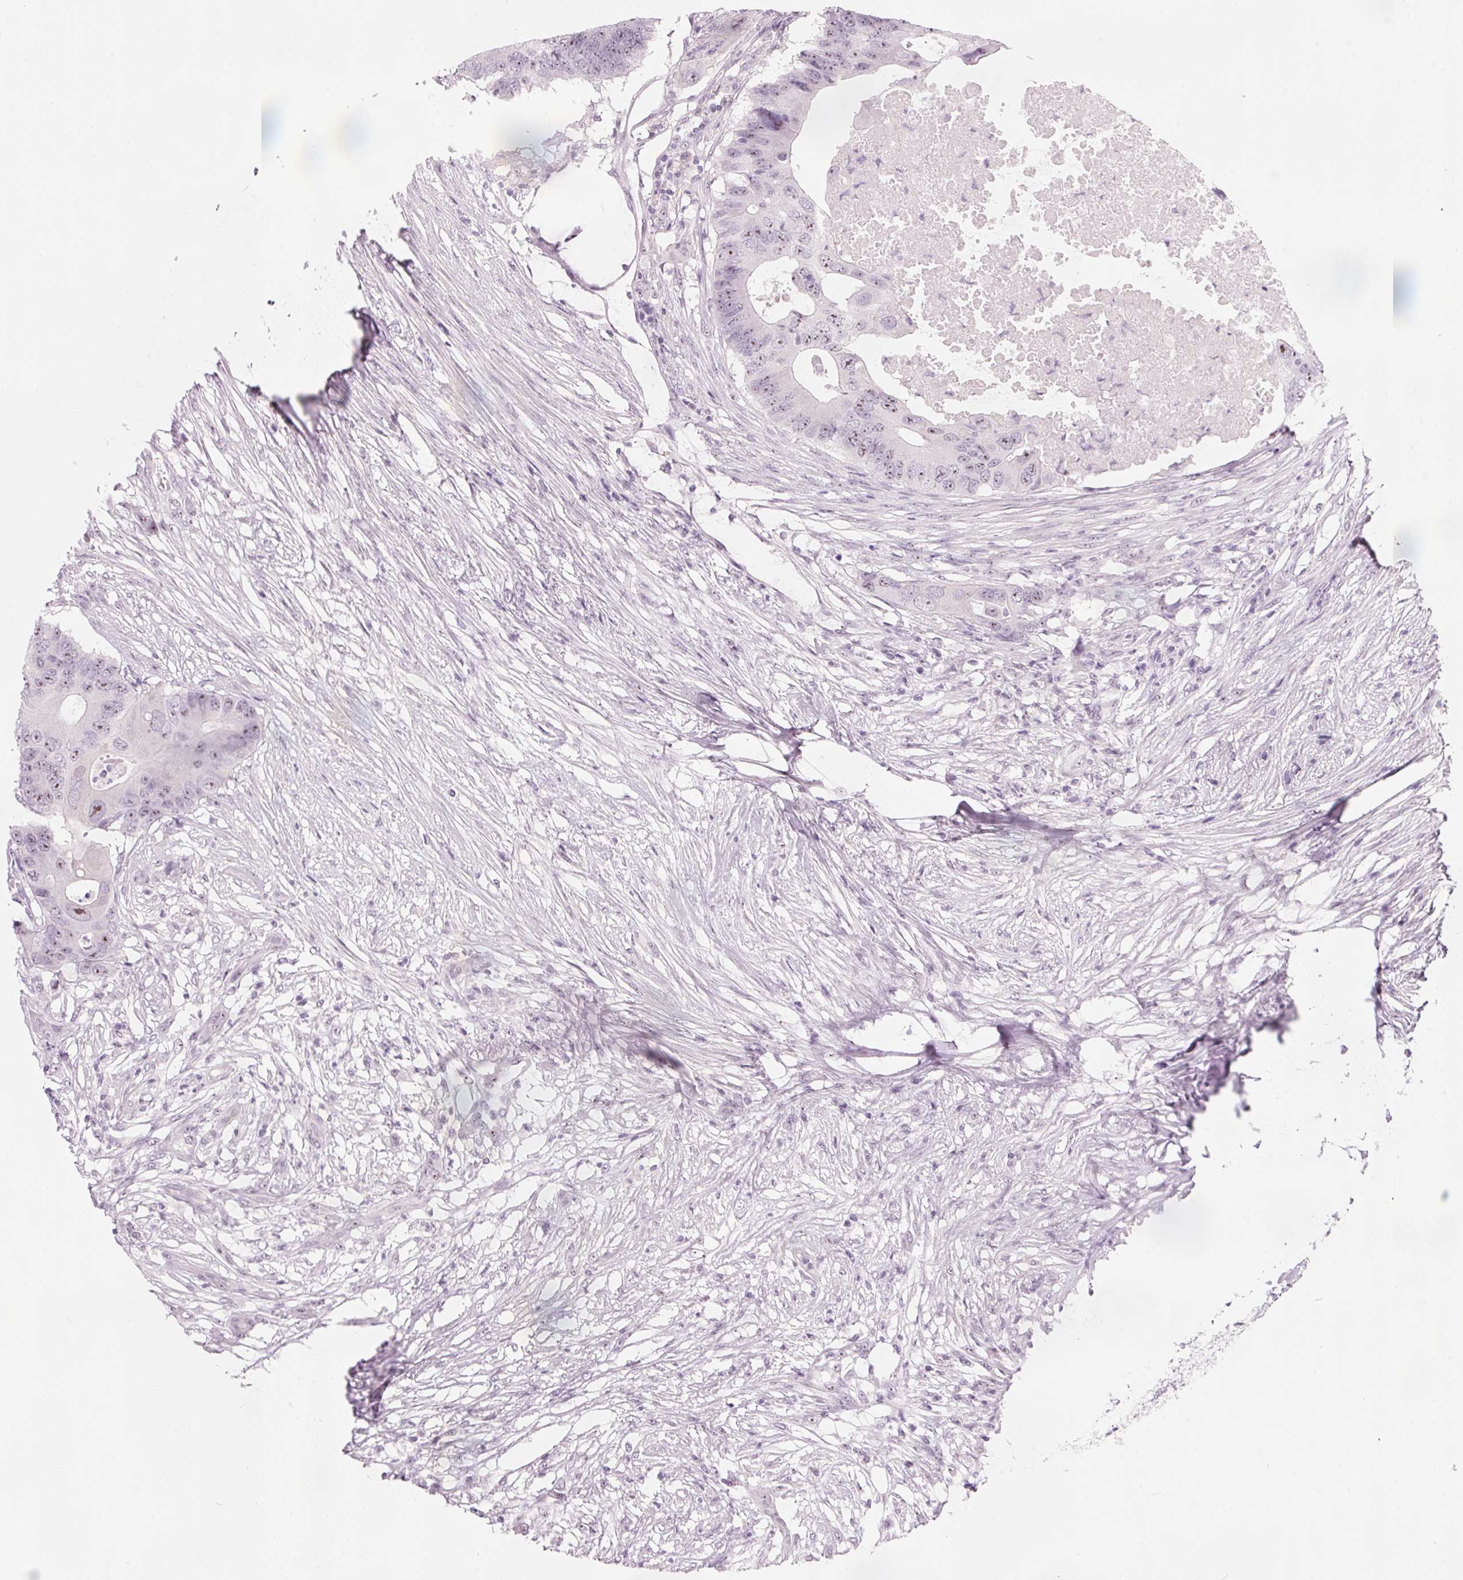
{"staining": {"intensity": "weak", "quantity": "<25%", "location": "nuclear"}, "tissue": "colorectal cancer", "cell_type": "Tumor cells", "image_type": "cancer", "snomed": [{"axis": "morphology", "description": "Adenocarcinoma, NOS"}, {"axis": "topography", "description": "Colon"}], "caption": "Adenocarcinoma (colorectal) was stained to show a protein in brown. There is no significant expression in tumor cells.", "gene": "DNTTIP2", "patient": {"sex": "male", "age": 71}}